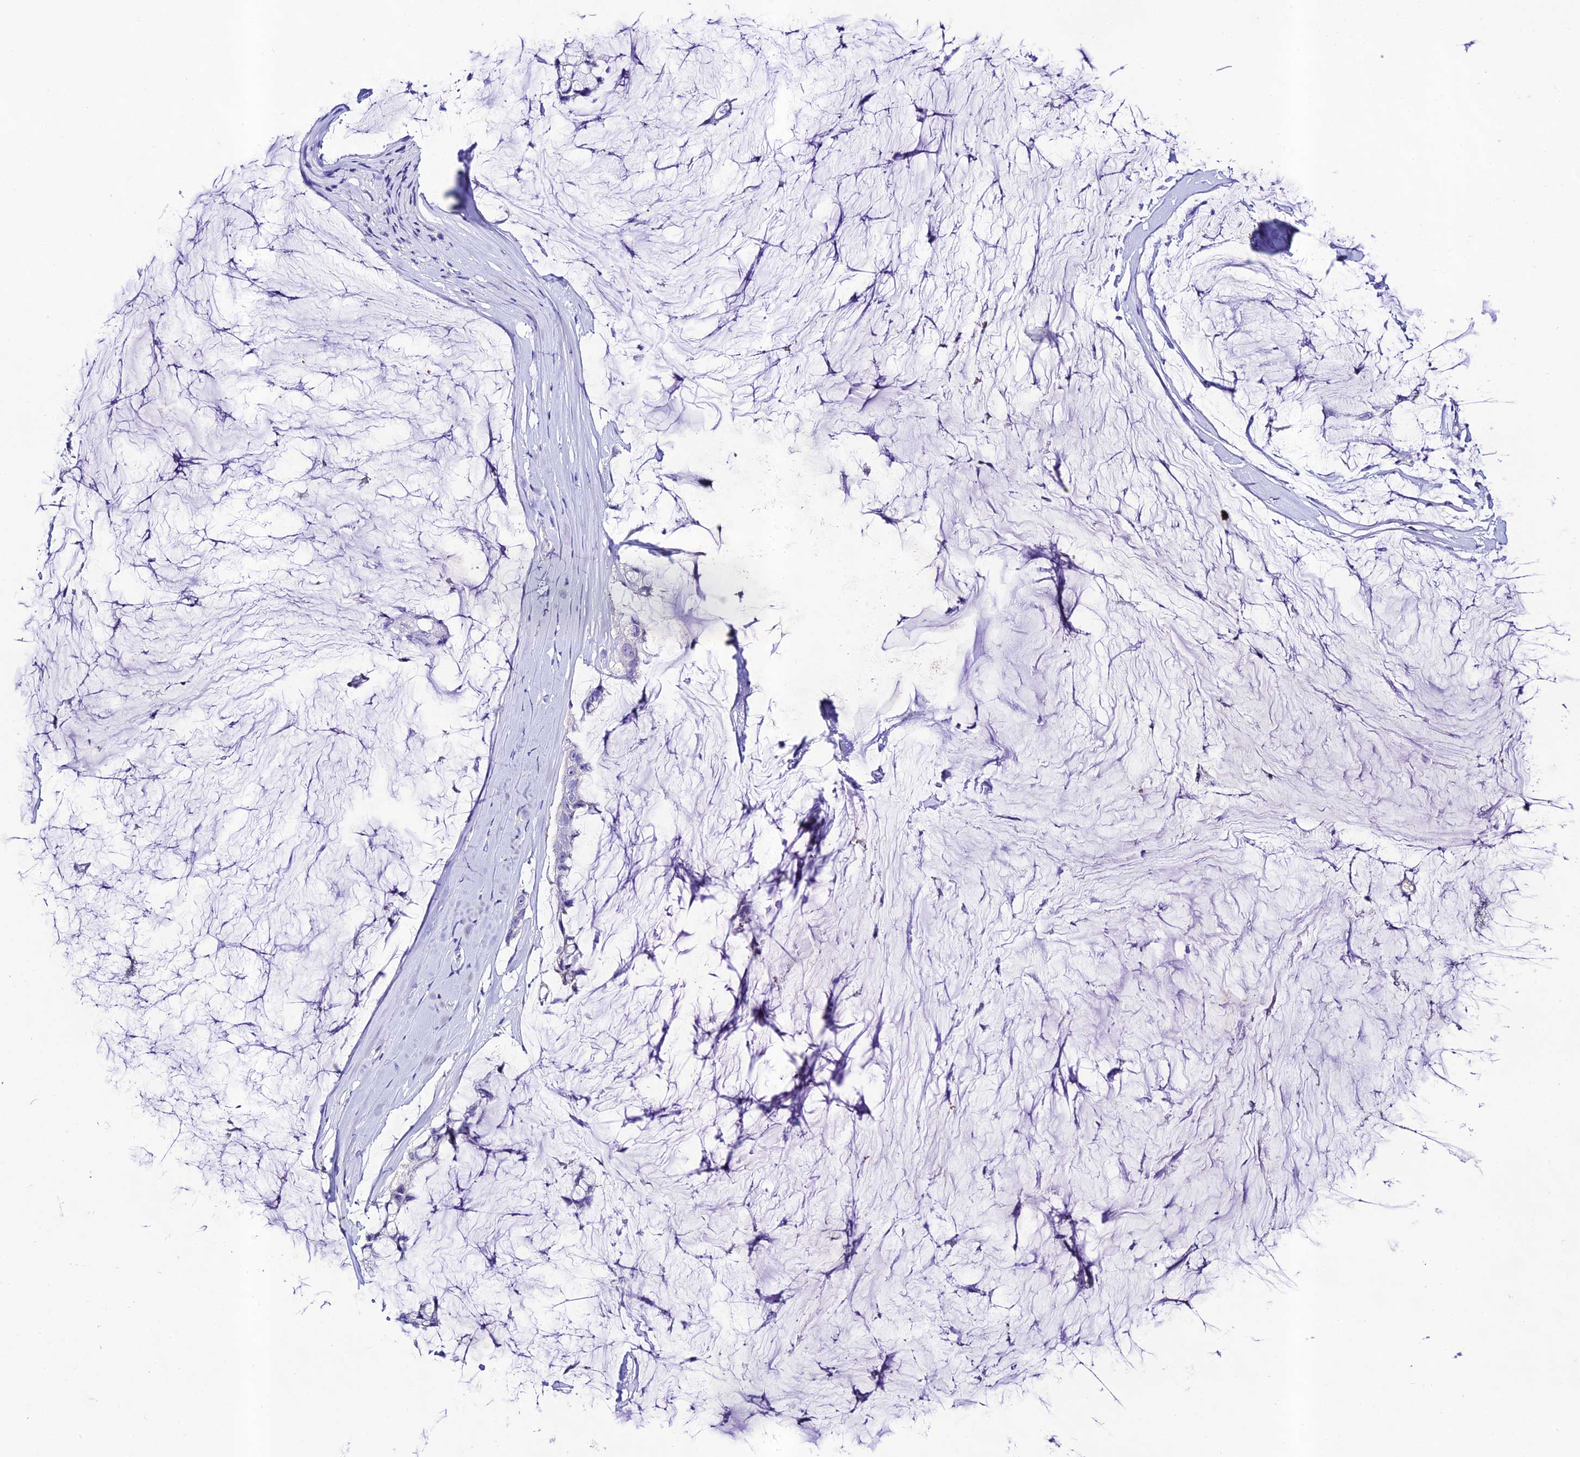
{"staining": {"intensity": "negative", "quantity": "none", "location": "none"}, "tissue": "ovarian cancer", "cell_type": "Tumor cells", "image_type": "cancer", "snomed": [{"axis": "morphology", "description": "Cystadenocarcinoma, mucinous, NOS"}, {"axis": "topography", "description": "Ovary"}], "caption": "IHC of human mucinous cystadenocarcinoma (ovarian) displays no staining in tumor cells. (Brightfield microscopy of DAB immunohistochemistry at high magnification).", "gene": "NLRP6", "patient": {"sex": "female", "age": 39}}